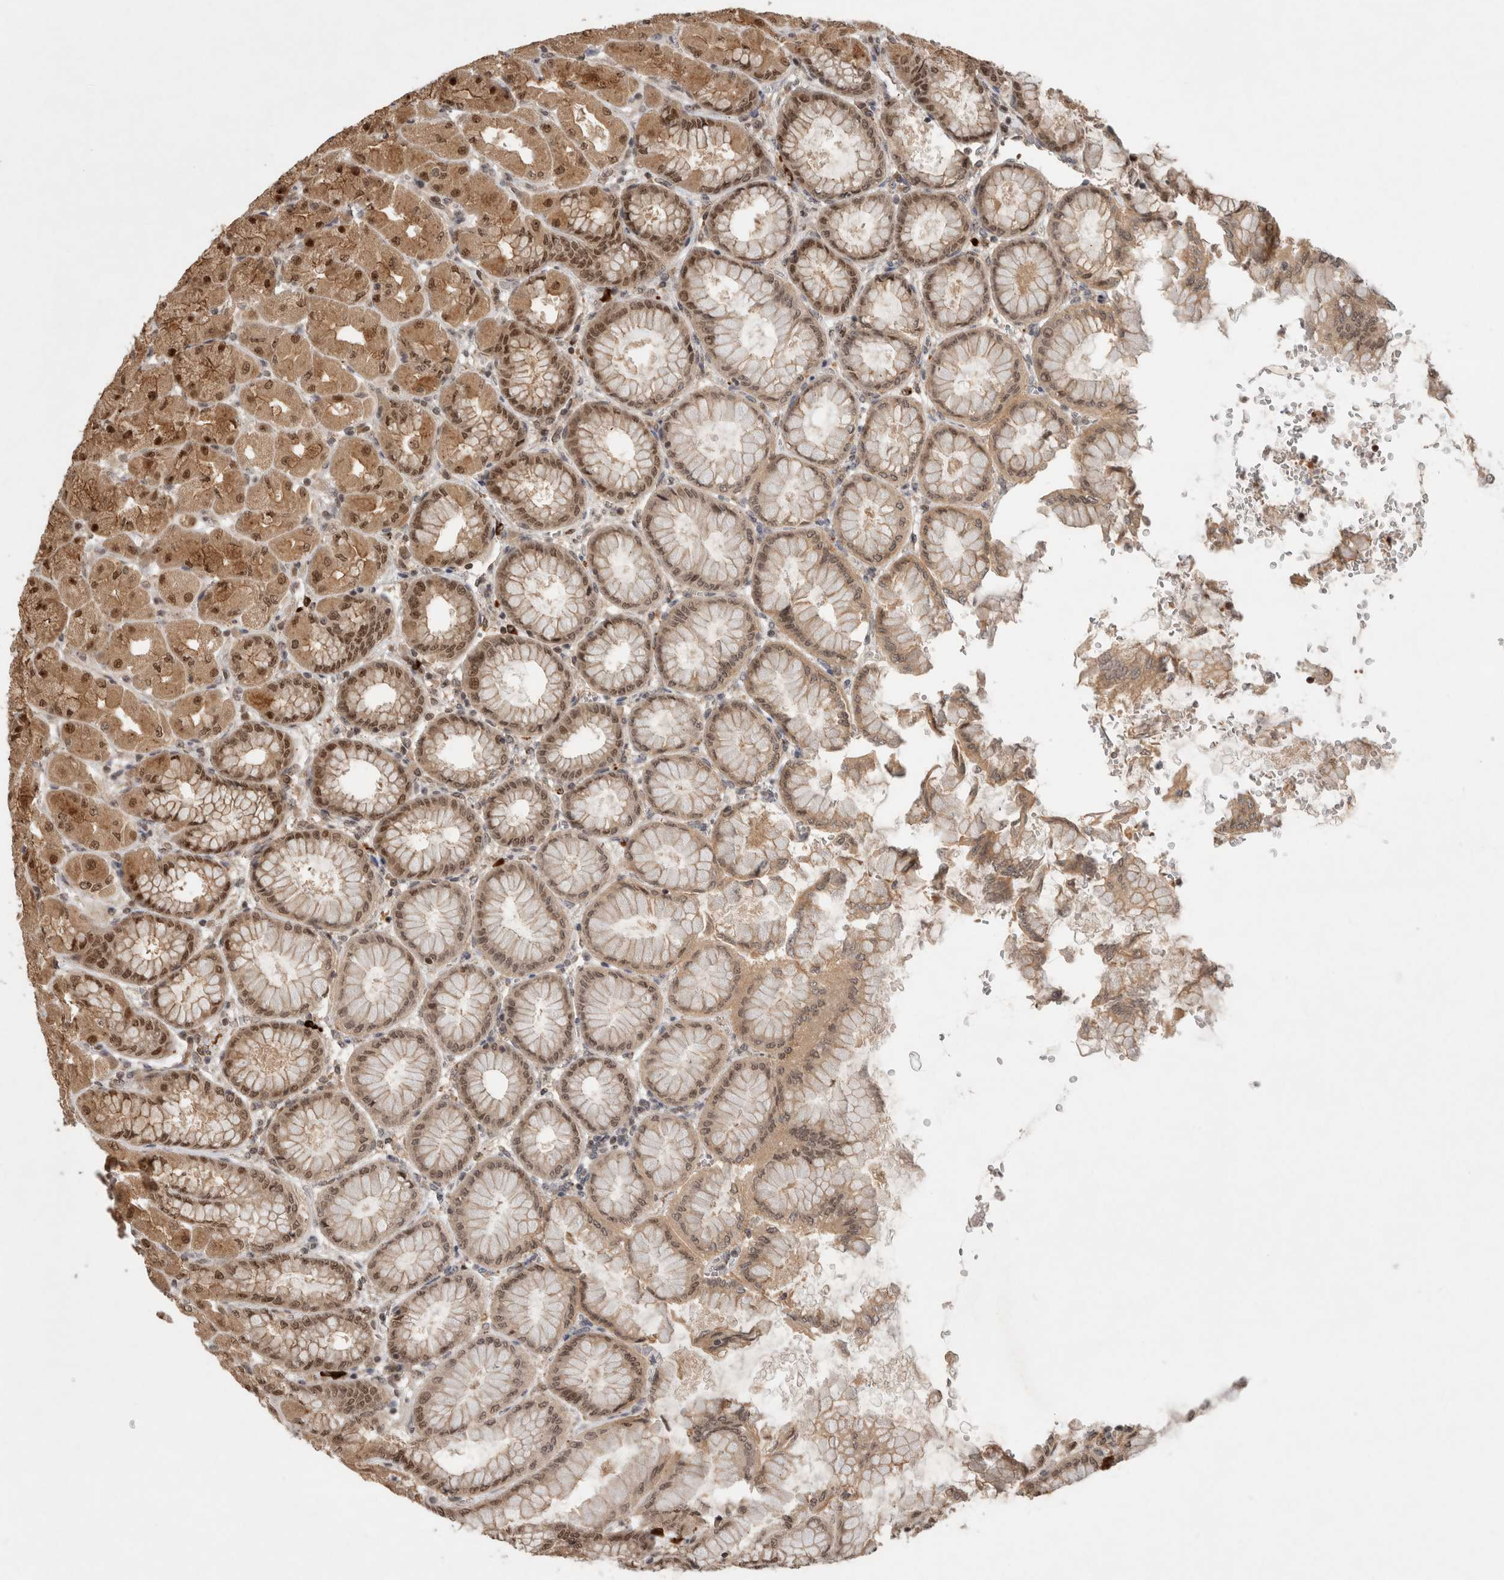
{"staining": {"intensity": "strong", "quantity": "25%-75%", "location": "cytoplasmic/membranous,nuclear"}, "tissue": "stomach", "cell_type": "Glandular cells", "image_type": "normal", "snomed": [{"axis": "morphology", "description": "Normal tissue, NOS"}, {"axis": "topography", "description": "Stomach, upper"}], "caption": "Protein staining of benign stomach shows strong cytoplasmic/membranous,nuclear expression in approximately 25%-75% of glandular cells. (DAB (3,3'-diaminobenzidine) = brown stain, brightfield microscopy at high magnification).", "gene": "MPHOSPH6", "patient": {"sex": "female", "age": 56}}